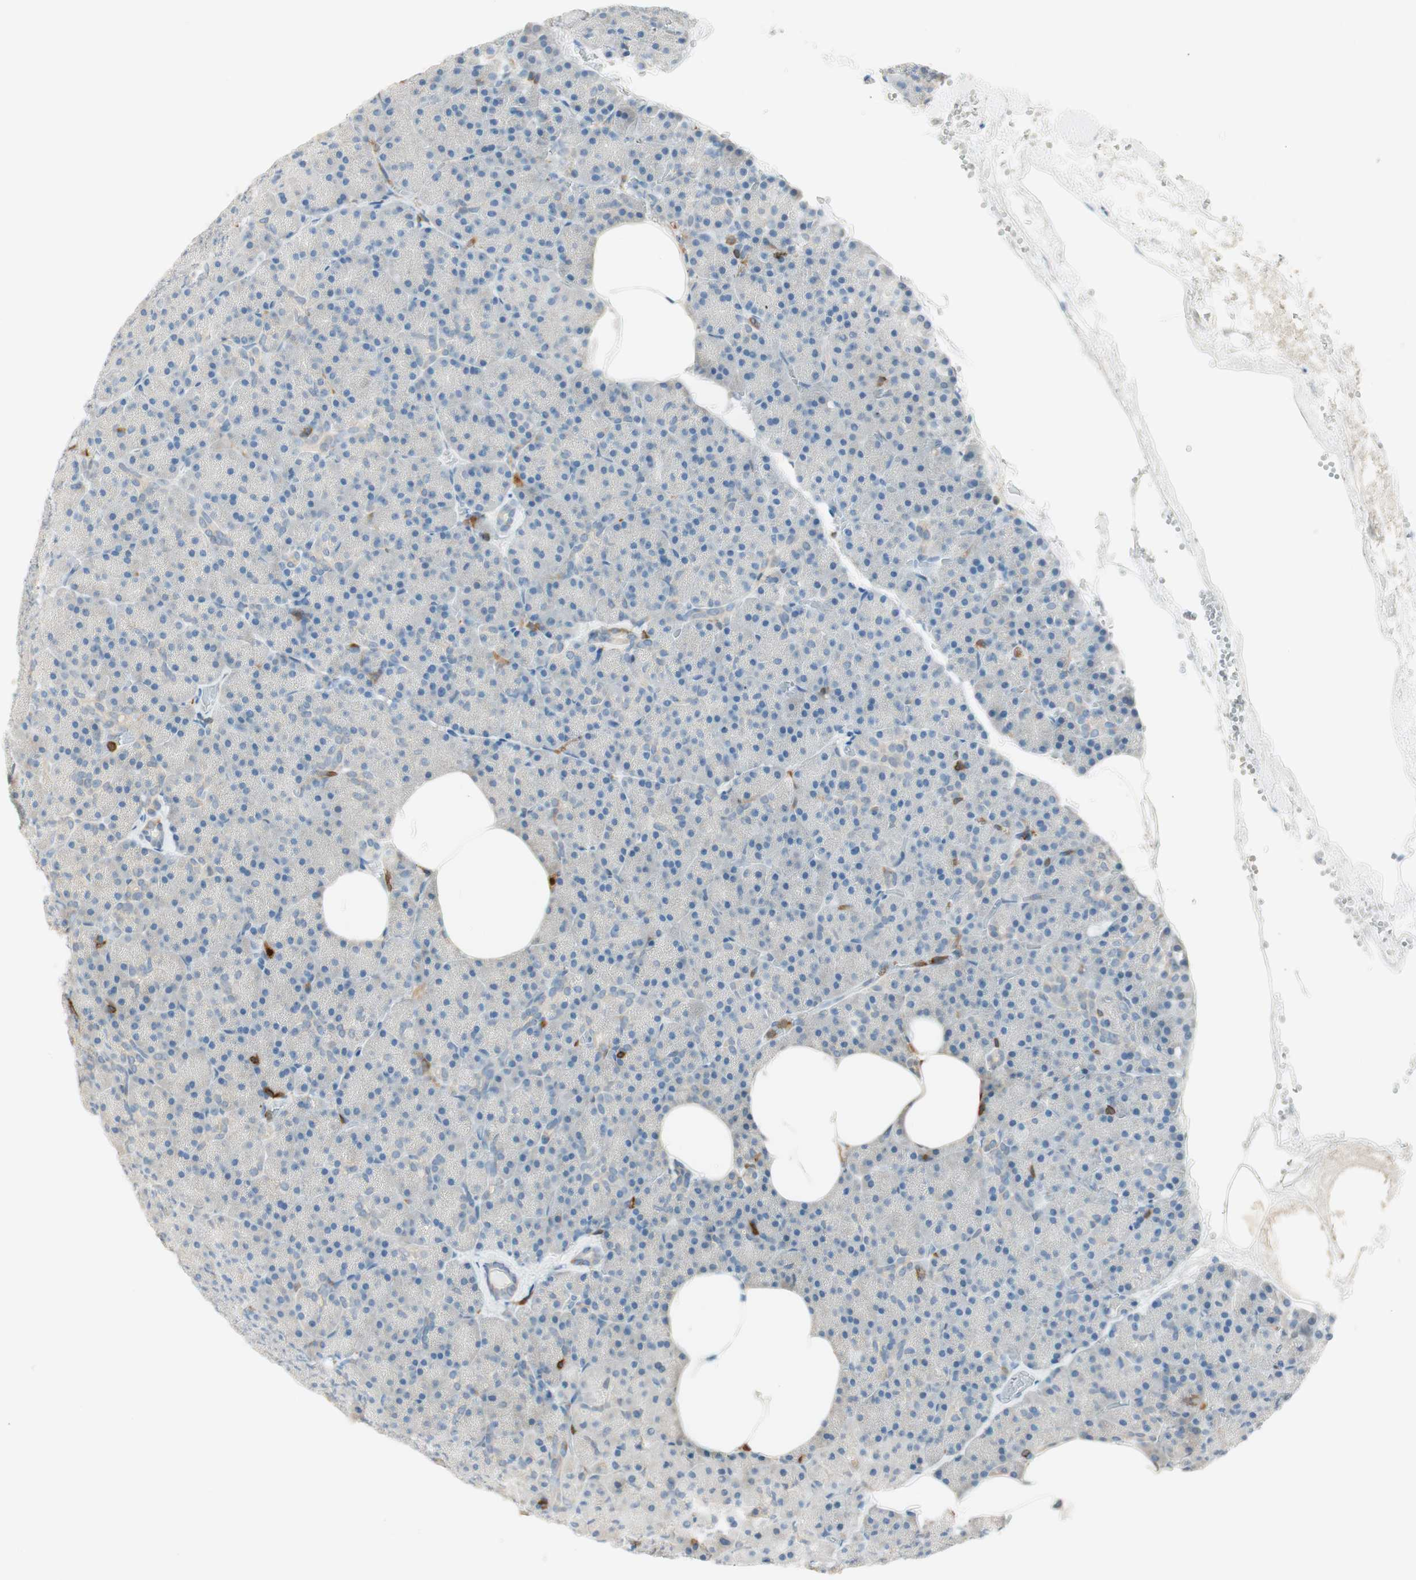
{"staining": {"intensity": "weak", "quantity": "25%-75%", "location": "cytoplasmic/membranous,nuclear"}, "tissue": "pancreas", "cell_type": "Exocrine glandular cells", "image_type": "normal", "snomed": [{"axis": "morphology", "description": "Normal tissue, NOS"}, {"axis": "topography", "description": "Pancreas"}], "caption": "DAB (3,3'-diaminobenzidine) immunohistochemical staining of unremarkable human pancreas shows weak cytoplasmic/membranous,nuclear protein staining in approximately 25%-75% of exocrine glandular cells.", "gene": "HPGD", "patient": {"sex": "female", "age": 35}}